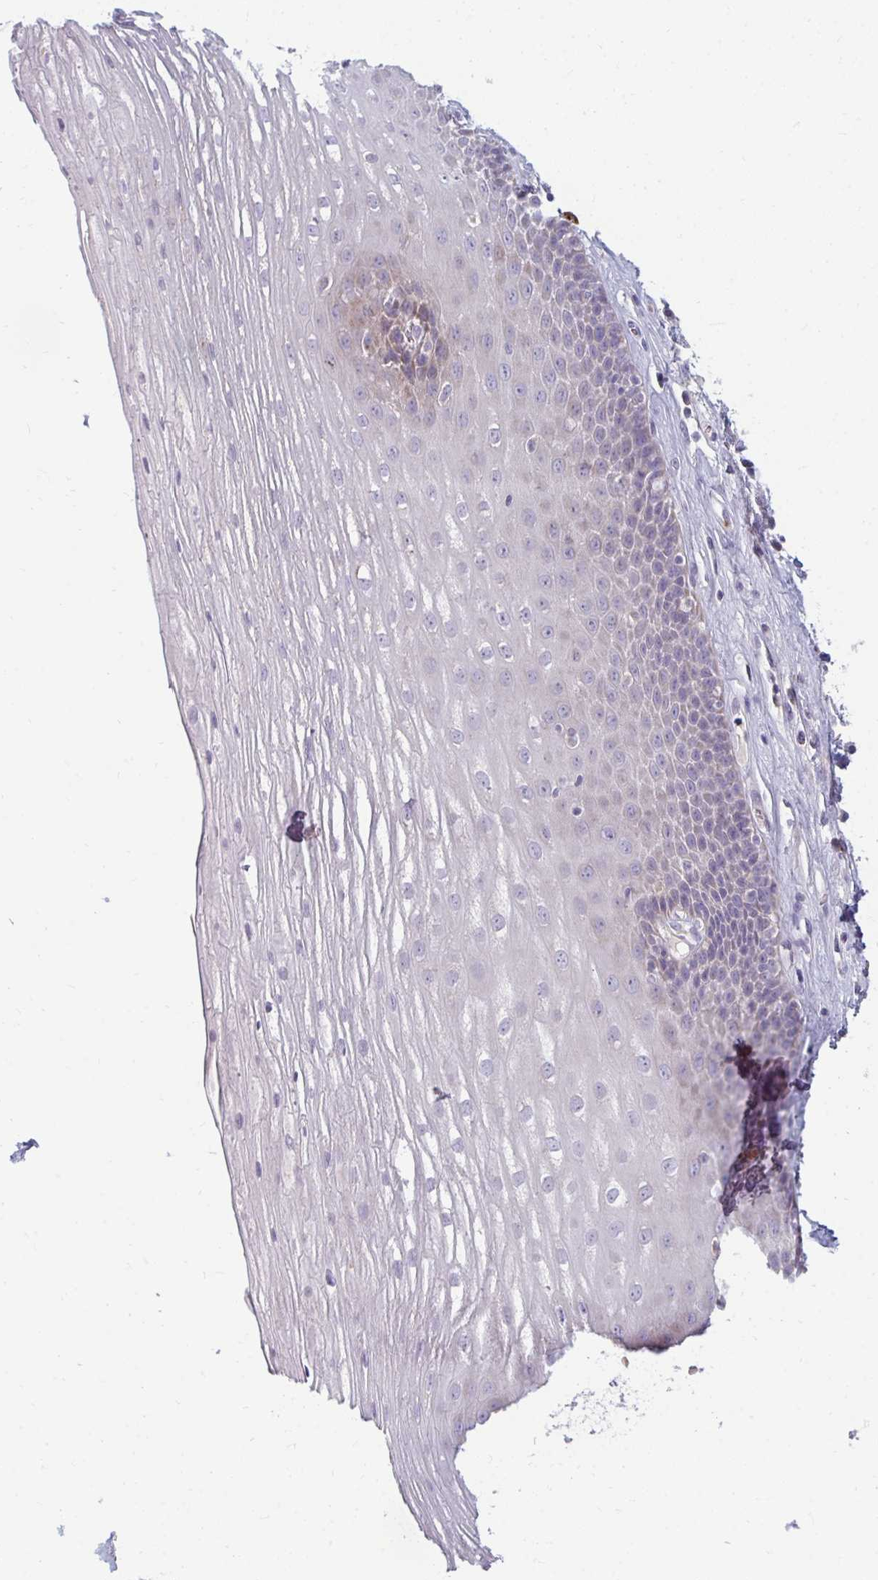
{"staining": {"intensity": "negative", "quantity": "none", "location": "none"}, "tissue": "esophagus", "cell_type": "Squamous epithelial cells", "image_type": "normal", "snomed": [{"axis": "morphology", "description": "Normal tissue, NOS"}, {"axis": "topography", "description": "Esophagus"}], "caption": "Micrograph shows no significant protein staining in squamous epithelial cells of unremarkable esophagus. (DAB (3,3'-diaminobenzidine) IHC with hematoxylin counter stain).", "gene": "RAB33A", "patient": {"sex": "male", "age": 62}}